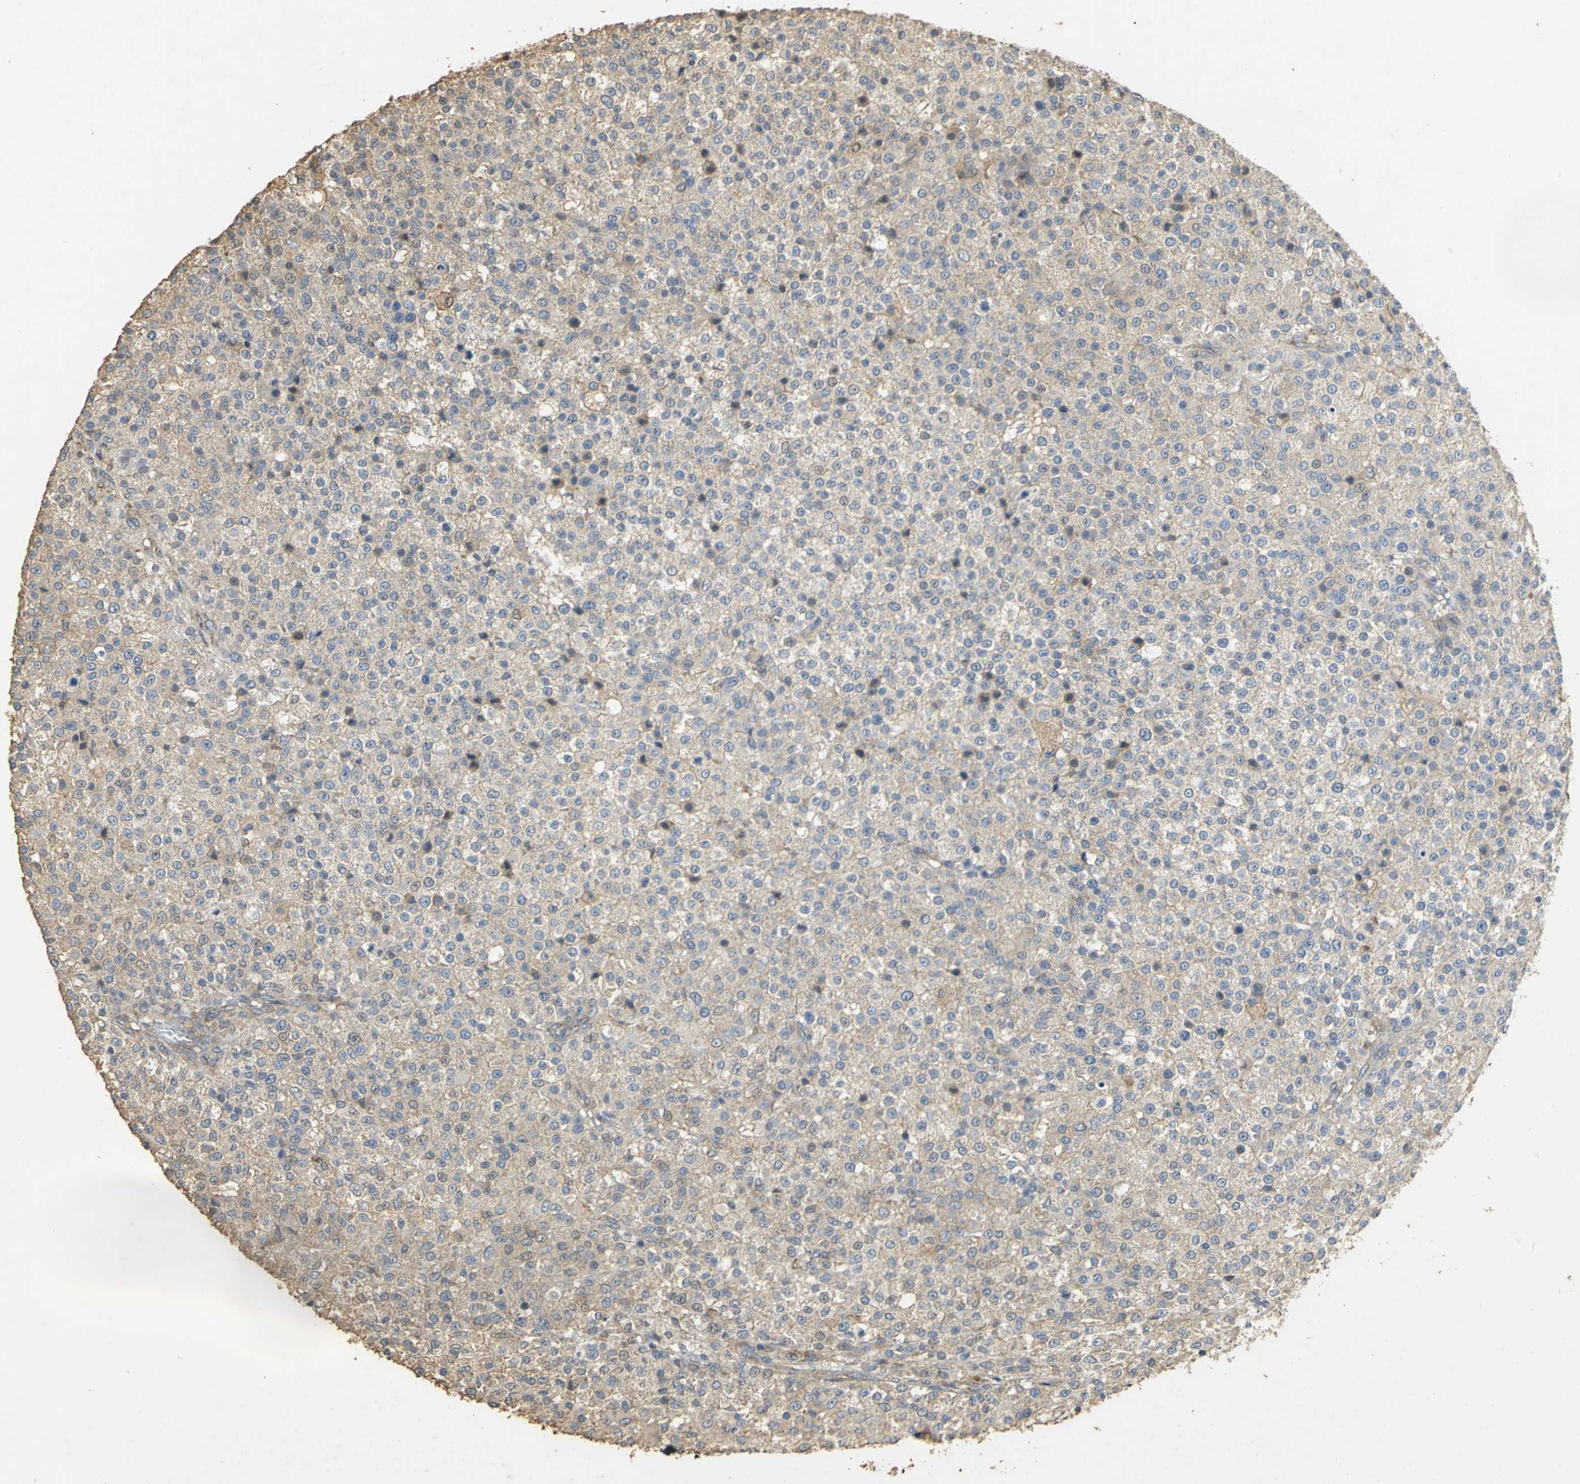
{"staining": {"intensity": "weak", "quantity": ">75%", "location": "cytoplasmic/membranous"}, "tissue": "testis cancer", "cell_type": "Tumor cells", "image_type": "cancer", "snomed": [{"axis": "morphology", "description": "Seminoma, NOS"}, {"axis": "topography", "description": "Testis"}], "caption": "The photomicrograph reveals a brown stain indicating the presence of a protein in the cytoplasmic/membranous of tumor cells in seminoma (testis).", "gene": "ACSL4", "patient": {"sex": "male", "age": 59}}